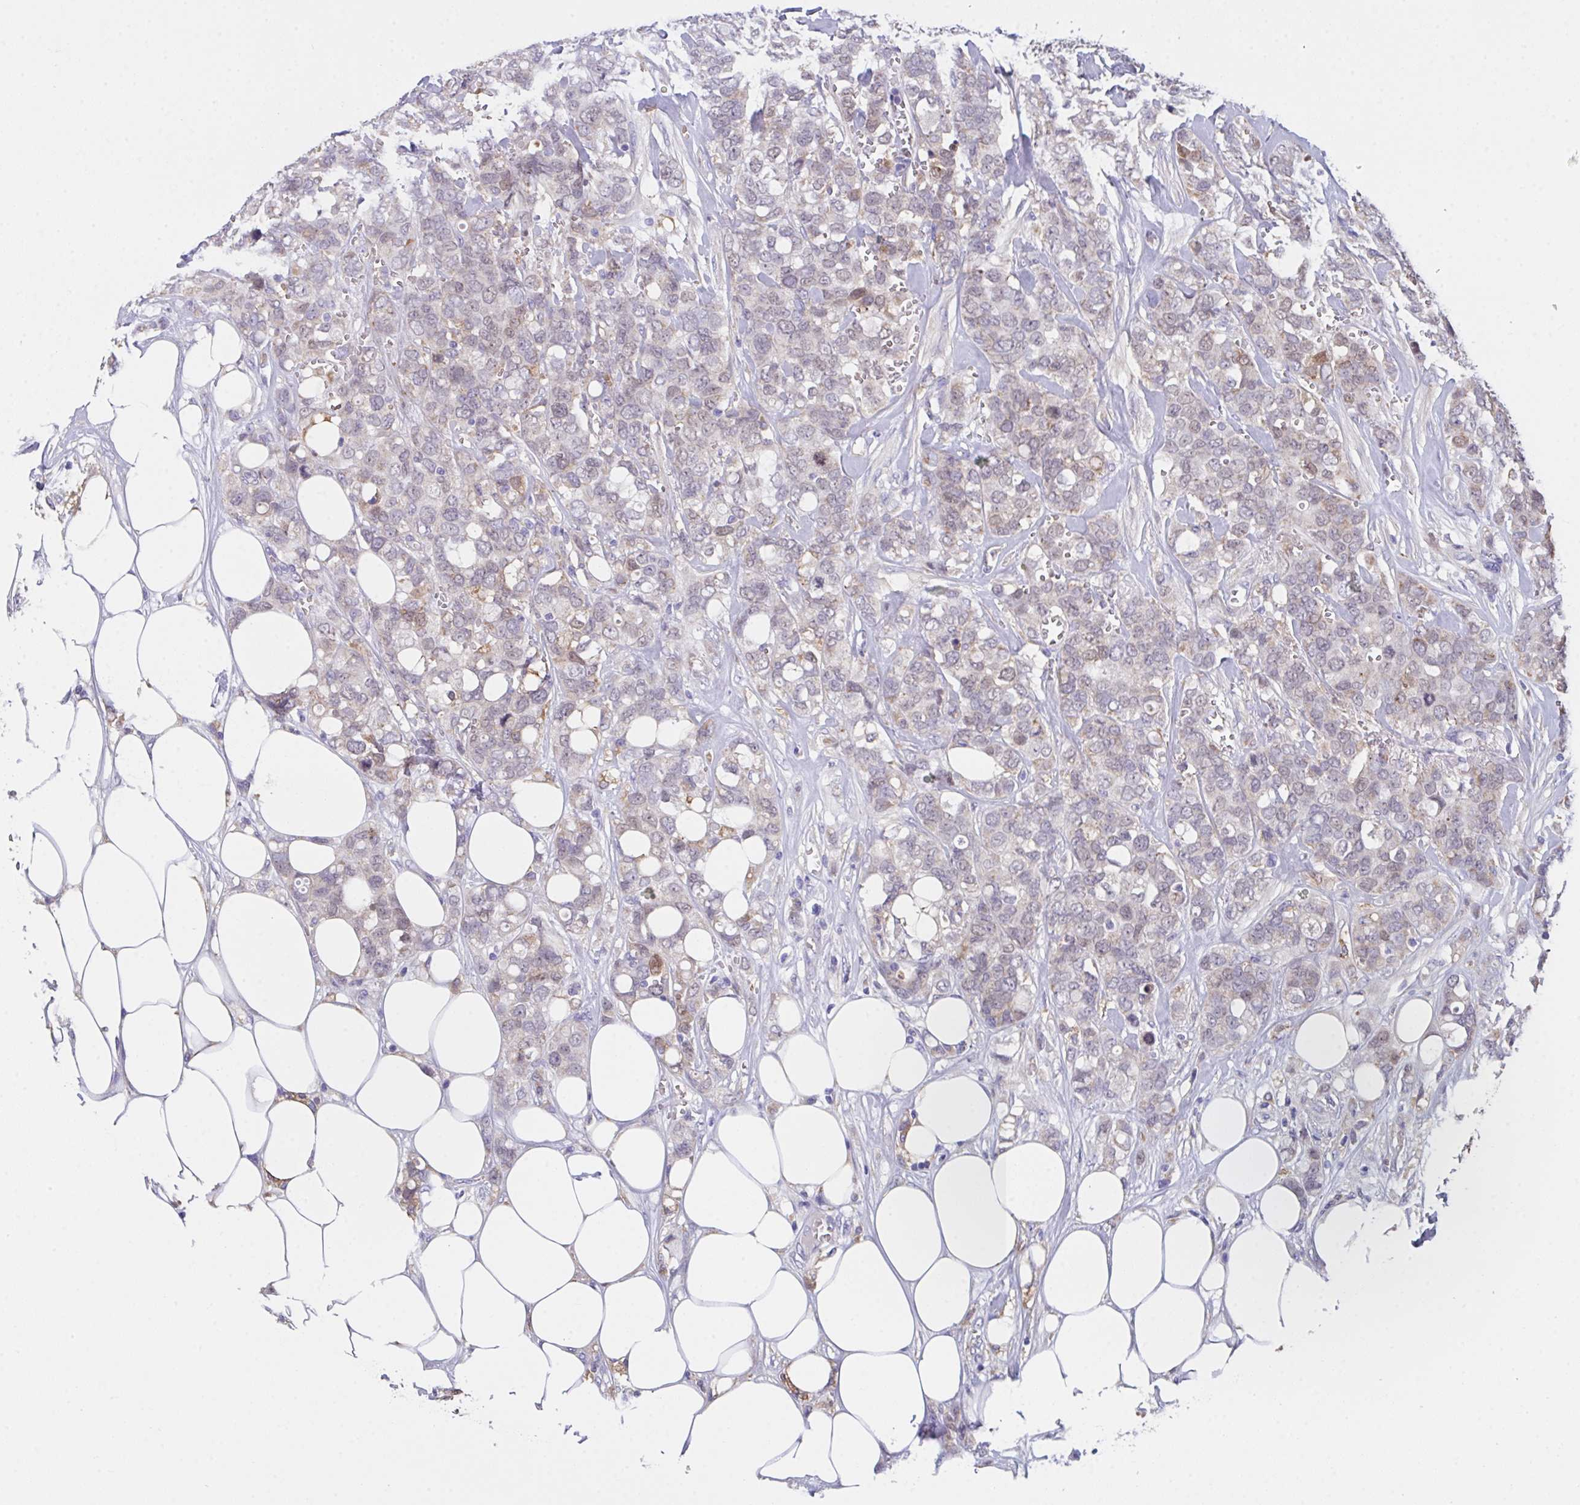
{"staining": {"intensity": "weak", "quantity": "<25%", "location": "cytoplasmic/membranous"}, "tissue": "breast cancer", "cell_type": "Tumor cells", "image_type": "cancer", "snomed": [{"axis": "morphology", "description": "Lobular carcinoma"}, {"axis": "topography", "description": "Breast"}], "caption": "A micrograph of human lobular carcinoma (breast) is negative for staining in tumor cells.", "gene": "TFAP2C", "patient": {"sex": "female", "age": 91}}